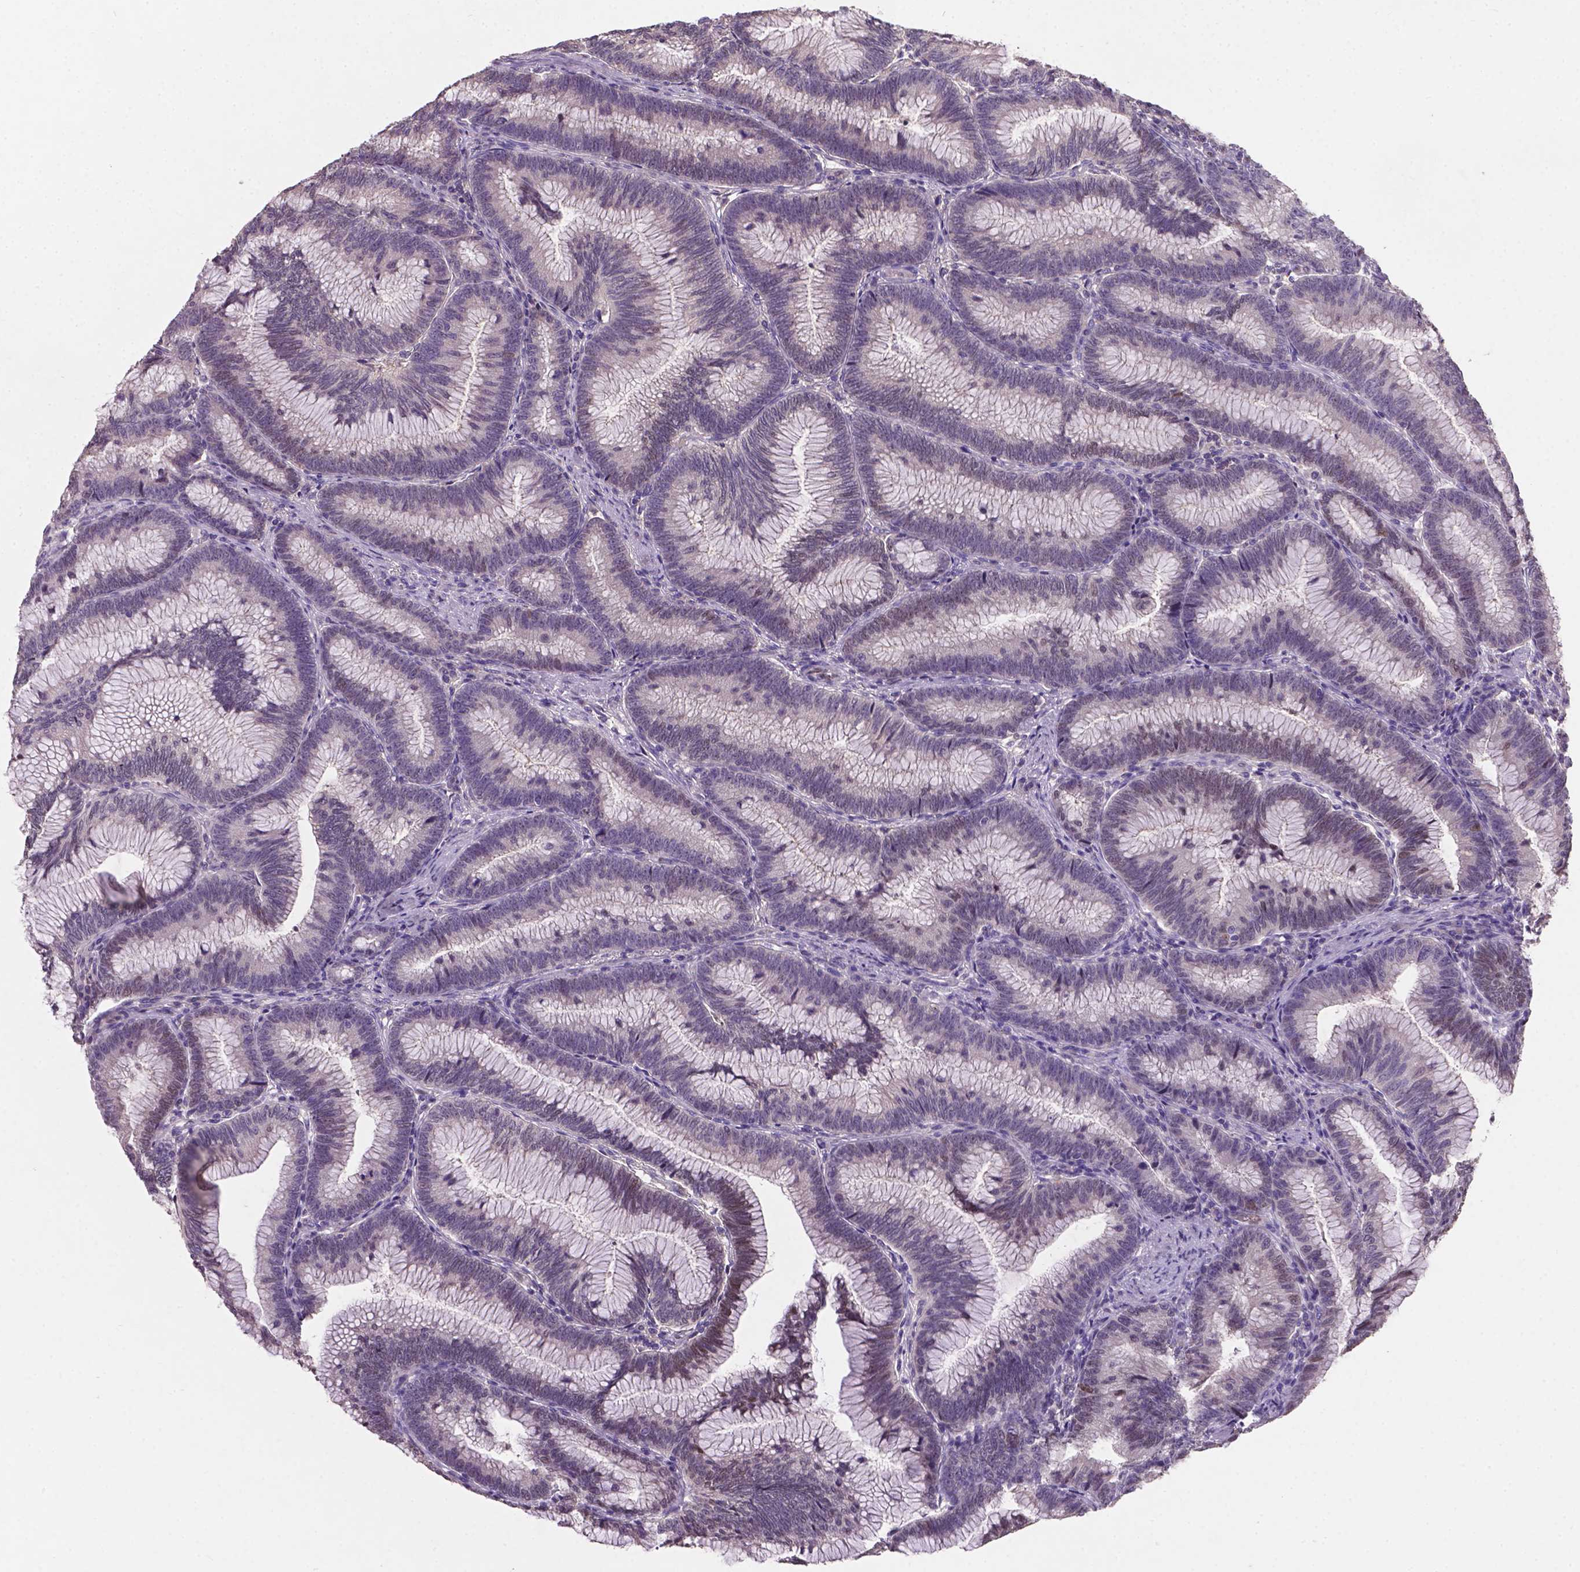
{"staining": {"intensity": "moderate", "quantity": "25%-75%", "location": "nuclear"}, "tissue": "colorectal cancer", "cell_type": "Tumor cells", "image_type": "cancer", "snomed": [{"axis": "morphology", "description": "Adenocarcinoma, NOS"}, {"axis": "topography", "description": "Colon"}], "caption": "Immunohistochemistry (IHC) (DAB (3,3'-diaminobenzidine)) staining of human colorectal adenocarcinoma shows moderate nuclear protein staining in approximately 25%-75% of tumor cells. The staining is performed using DAB (3,3'-diaminobenzidine) brown chromogen to label protein expression. The nuclei are counter-stained blue using hematoxylin.", "gene": "SOX17", "patient": {"sex": "female", "age": 78}}